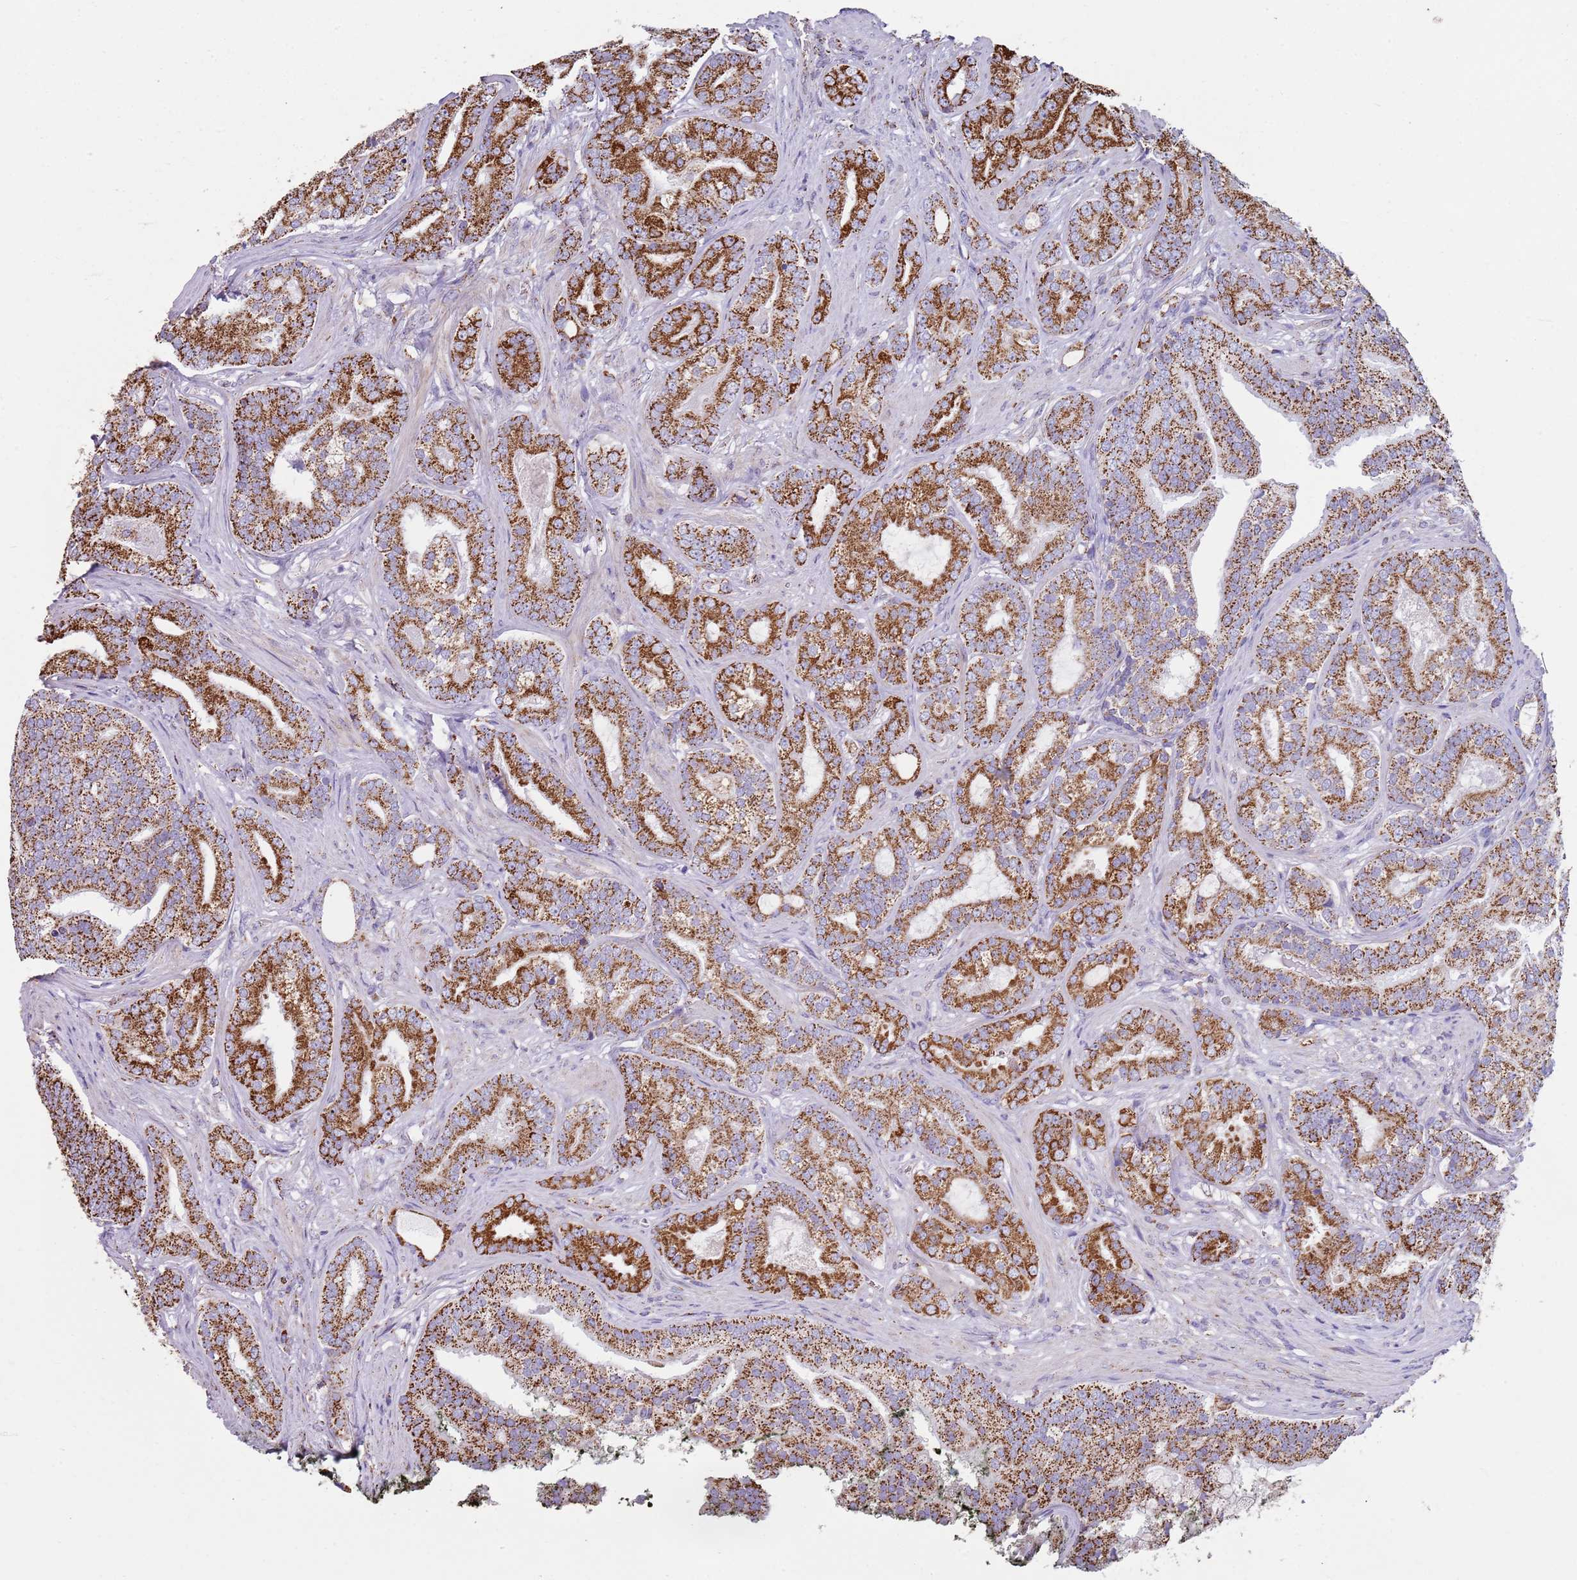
{"staining": {"intensity": "strong", "quantity": ">75%", "location": "cytoplasmic/membranous"}, "tissue": "prostate cancer", "cell_type": "Tumor cells", "image_type": "cancer", "snomed": [{"axis": "morphology", "description": "Adenocarcinoma, High grade"}, {"axis": "topography", "description": "Prostate"}], "caption": "IHC staining of adenocarcinoma (high-grade) (prostate), which demonstrates high levels of strong cytoplasmic/membranous expression in about >75% of tumor cells indicating strong cytoplasmic/membranous protein positivity. The staining was performed using DAB (3,3'-diaminobenzidine) (brown) for protein detection and nuclei were counterstained in hematoxylin (blue).", "gene": "TTLL1", "patient": {"sex": "male", "age": 55}}